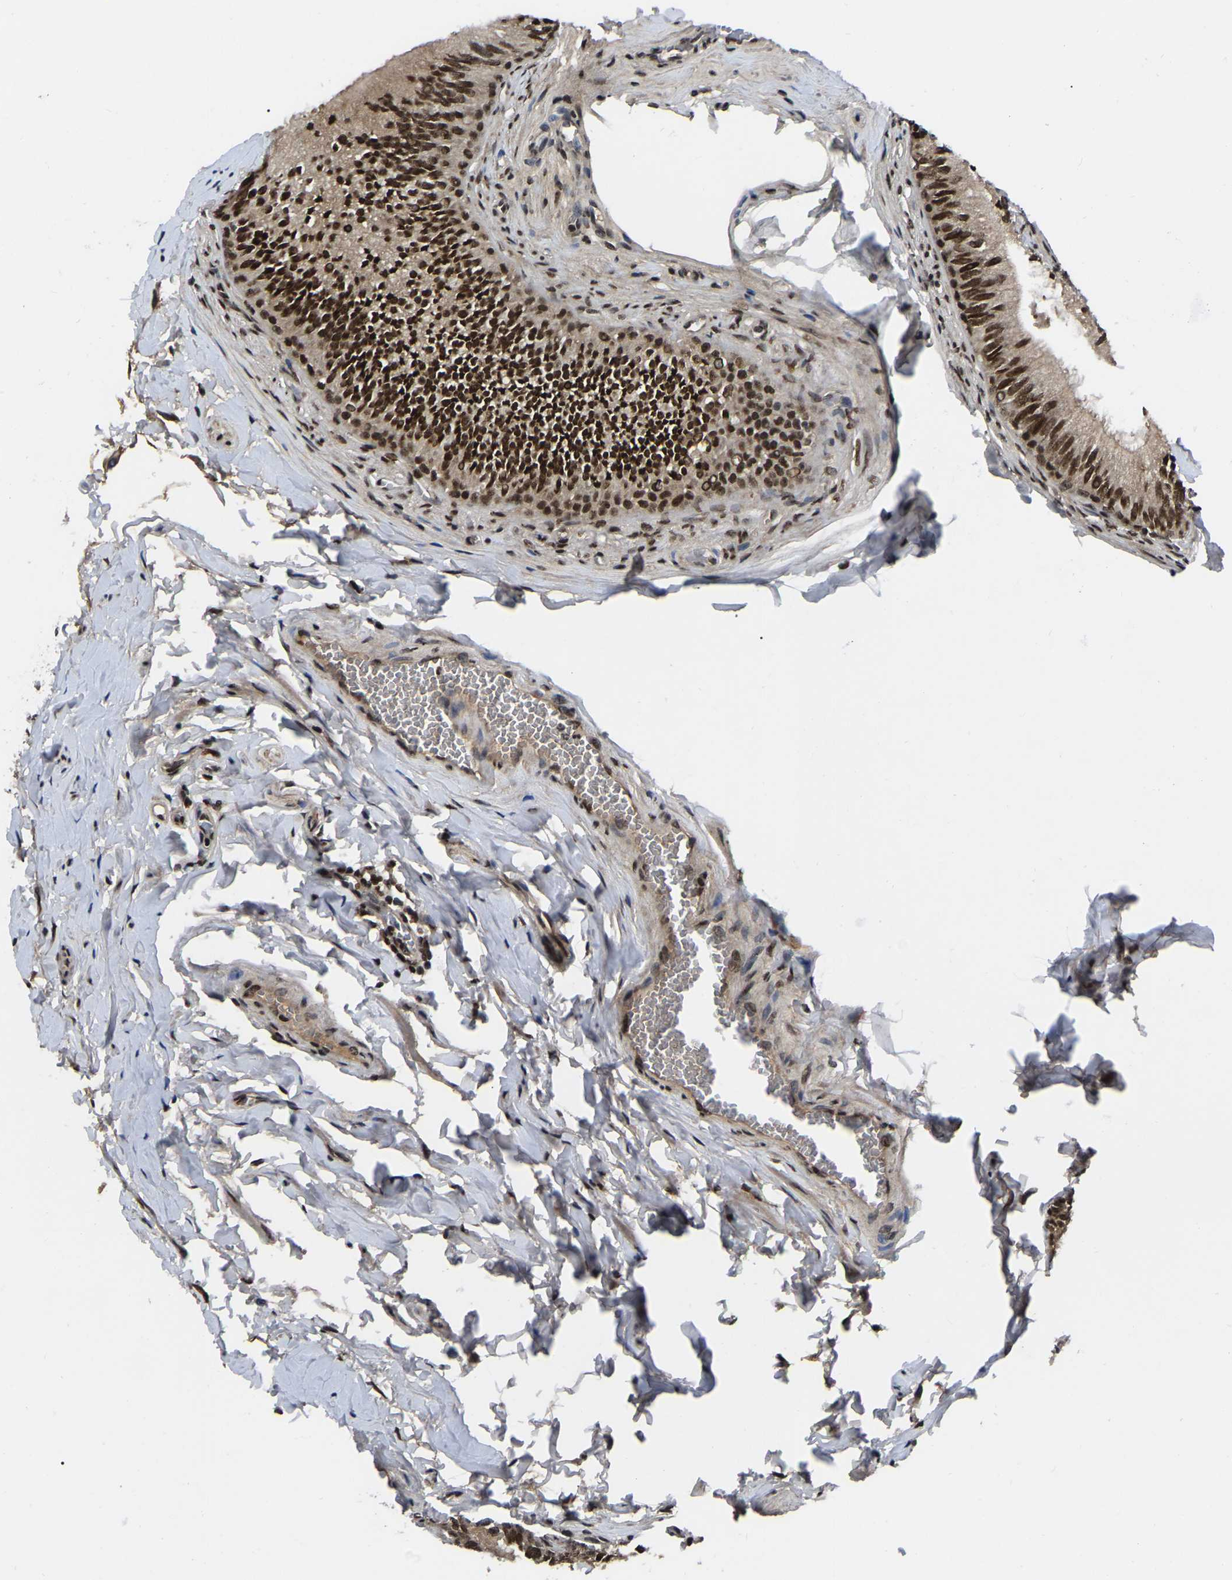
{"staining": {"intensity": "strong", "quantity": ">75%", "location": "nuclear"}, "tissue": "epididymis", "cell_type": "Glandular cells", "image_type": "normal", "snomed": [{"axis": "morphology", "description": "Normal tissue, NOS"}, {"axis": "topography", "description": "Testis"}, {"axis": "topography", "description": "Epididymis"}], "caption": "Immunohistochemistry histopathology image of normal epididymis stained for a protein (brown), which shows high levels of strong nuclear staining in approximately >75% of glandular cells.", "gene": "TRIM35", "patient": {"sex": "male", "age": 36}}